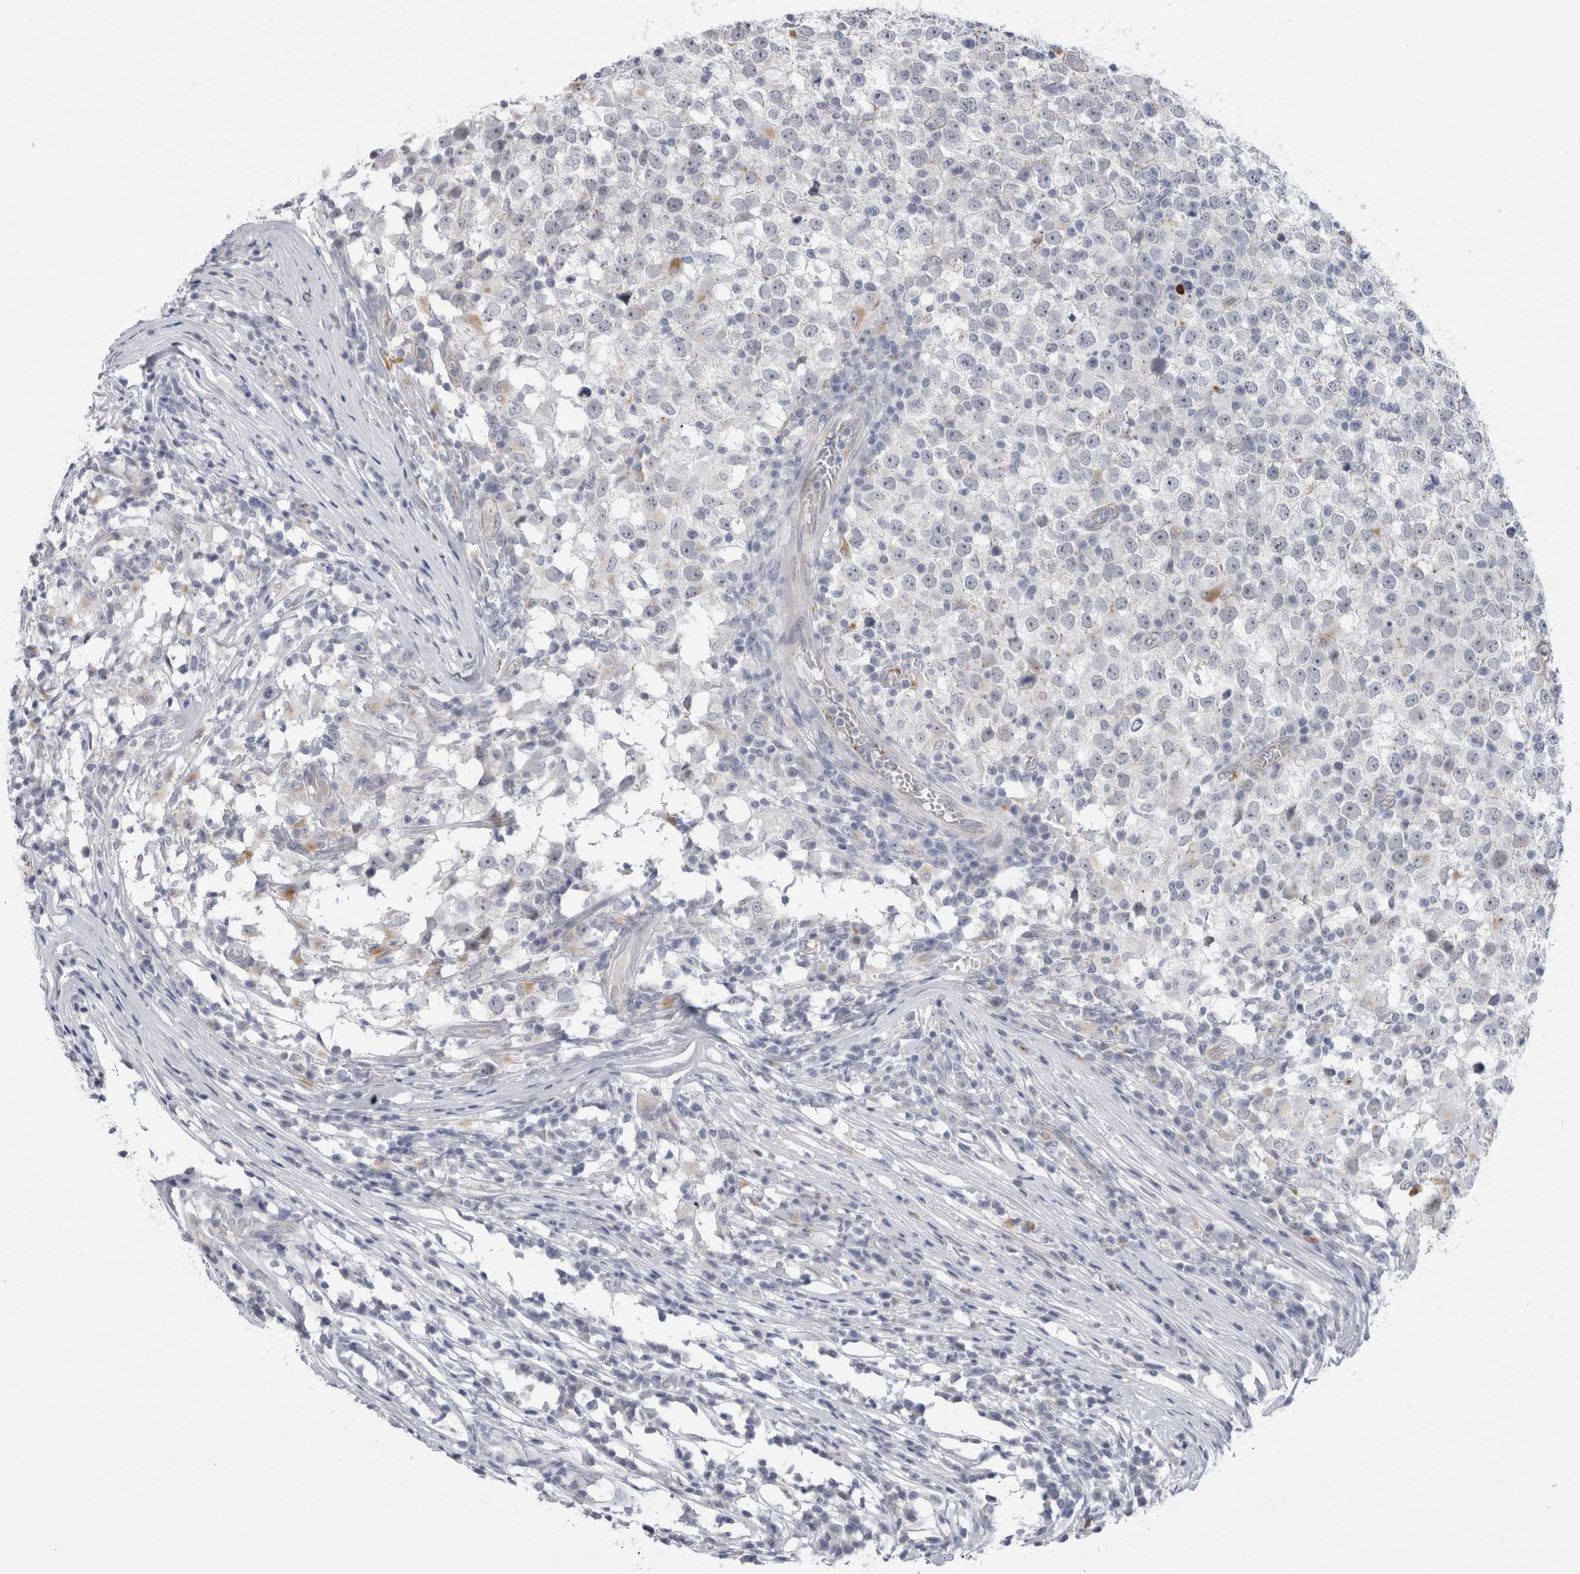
{"staining": {"intensity": "negative", "quantity": "none", "location": "none"}, "tissue": "testis cancer", "cell_type": "Tumor cells", "image_type": "cancer", "snomed": [{"axis": "morphology", "description": "Seminoma, NOS"}, {"axis": "topography", "description": "Testis"}], "caption": "DAB (3,3'-diaminobenzidine) immunohistochemical staining of testis cancer shows no significant positivity in tumor cells. (DAB (3,3'-diaminobenzidine) immunohistochemistry (IHC) with hematoxylin counter stain).", "gene": "ANKMY1", "patient": {"sex": "male", "age": 65}}